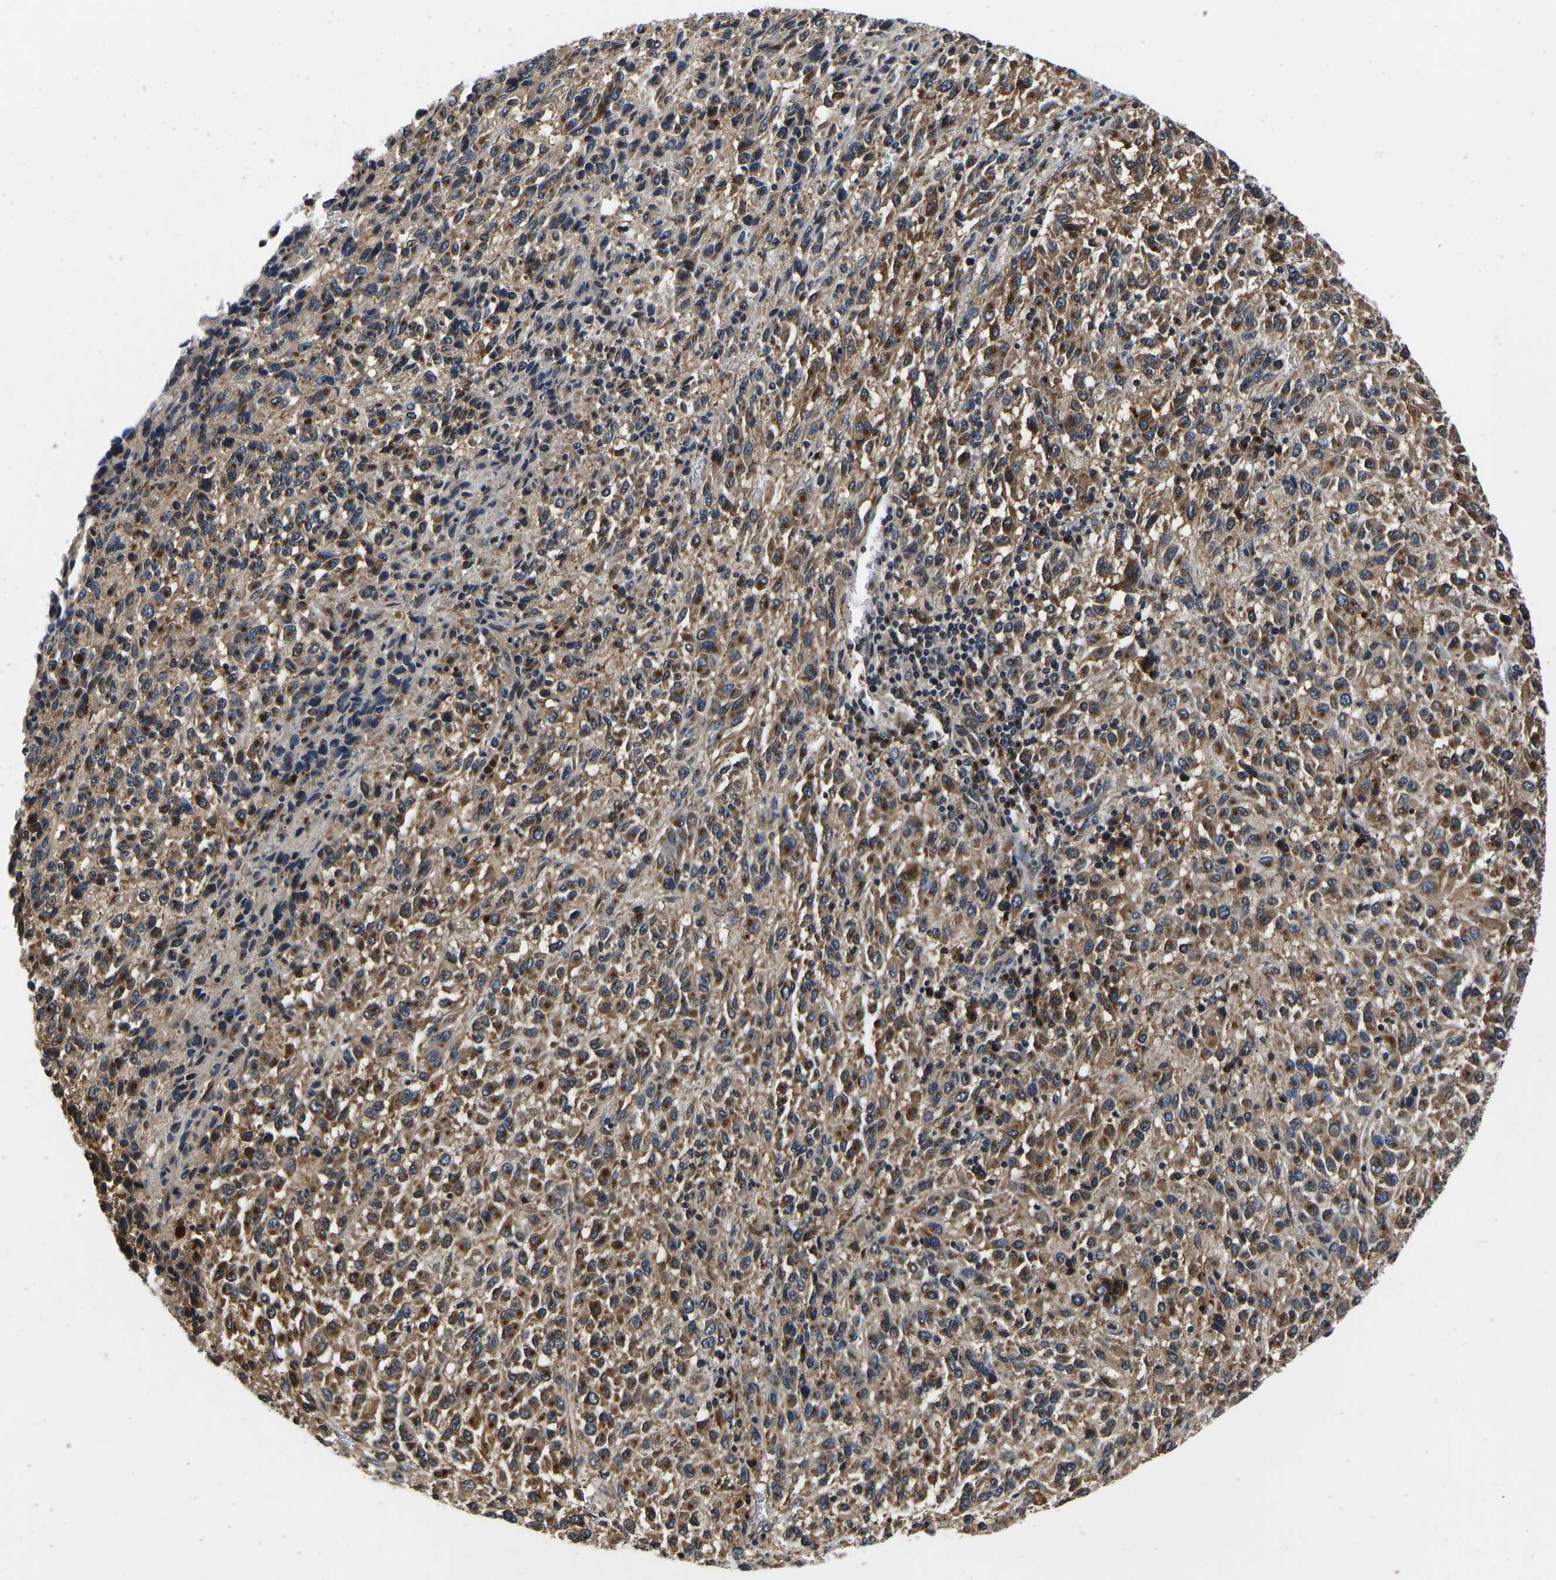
{"staining": {"intensity": "strong", "quantity": ">75%", "location": "cytoplasmic/membranous"}, "tissue": "melanoma", "cell_type": "Tumor cells", "image_type": "cancer", "snomed": [{"axis": "morphology", "description": "Malignant melanoma, Metastatic site"}, {"axis": "topography", "description": "Lung"}], "caption": "Strong cytoplasmic/membranous protein expression is present in about >75% of tumor cells in malignant melanoma (metastatic site).", "gene": "RABAC1", "patient": {"sex": "male", "age": 64}}